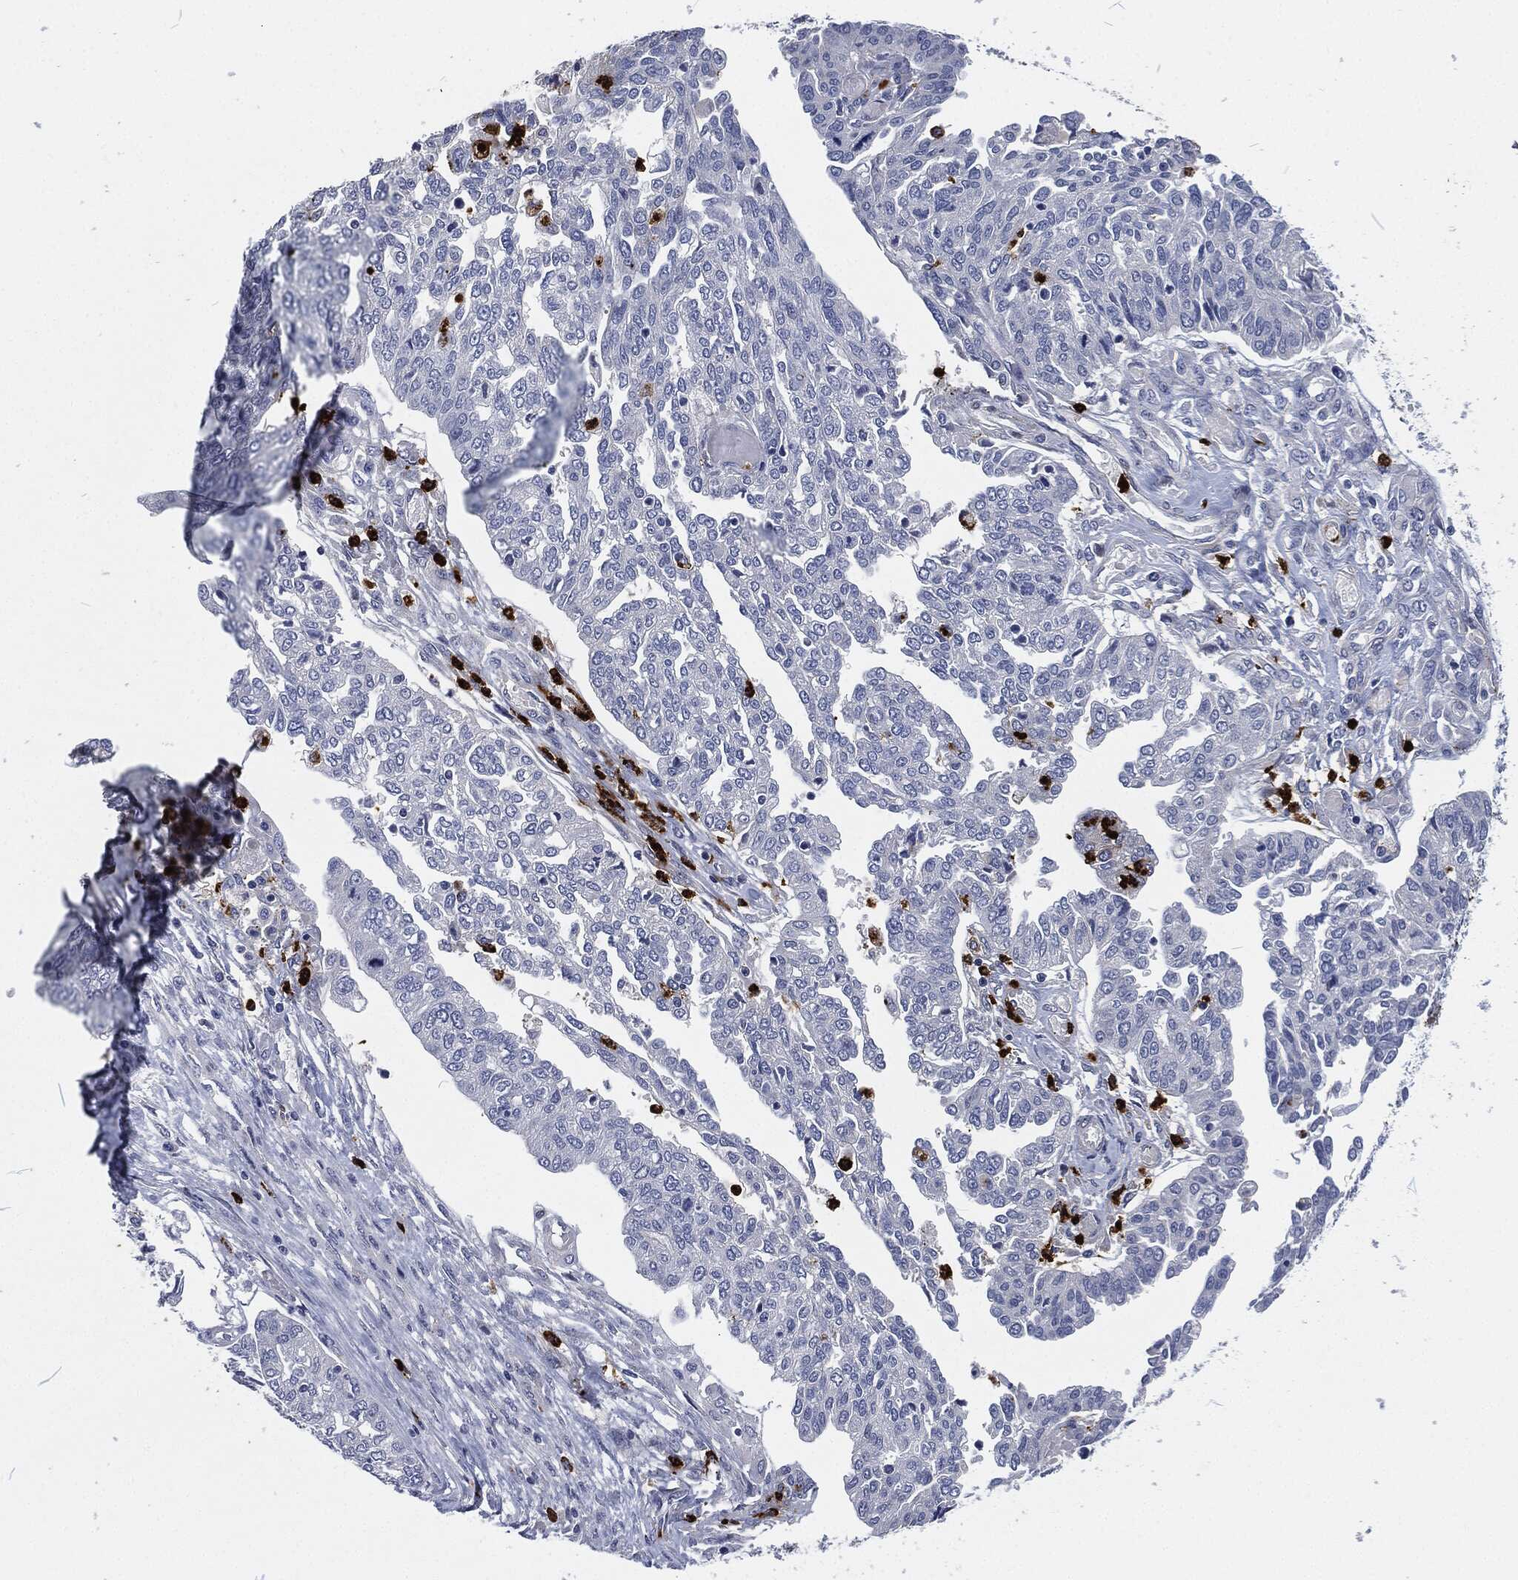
{"staining": {"intensity": "negative", "quantity": "none", "location": "none"}, "tissue": "ovarian cancer", "cell_type": "Tumor cells", "image_type": "cancer", "snomed": [{"axis": "morphology", "description": "Cystadenocarcinoma, serous, NOS"}, {"axis": "topography", "description": "Ovary"}], "caption": "Protein analysis of ovarian cancer (serous cystadenocarcinoma) shows no significant positivity in tumor cells. Nuclei are stained in blue.", "gene": "MPO", "patient": {"sex": "female", "age": 67}}